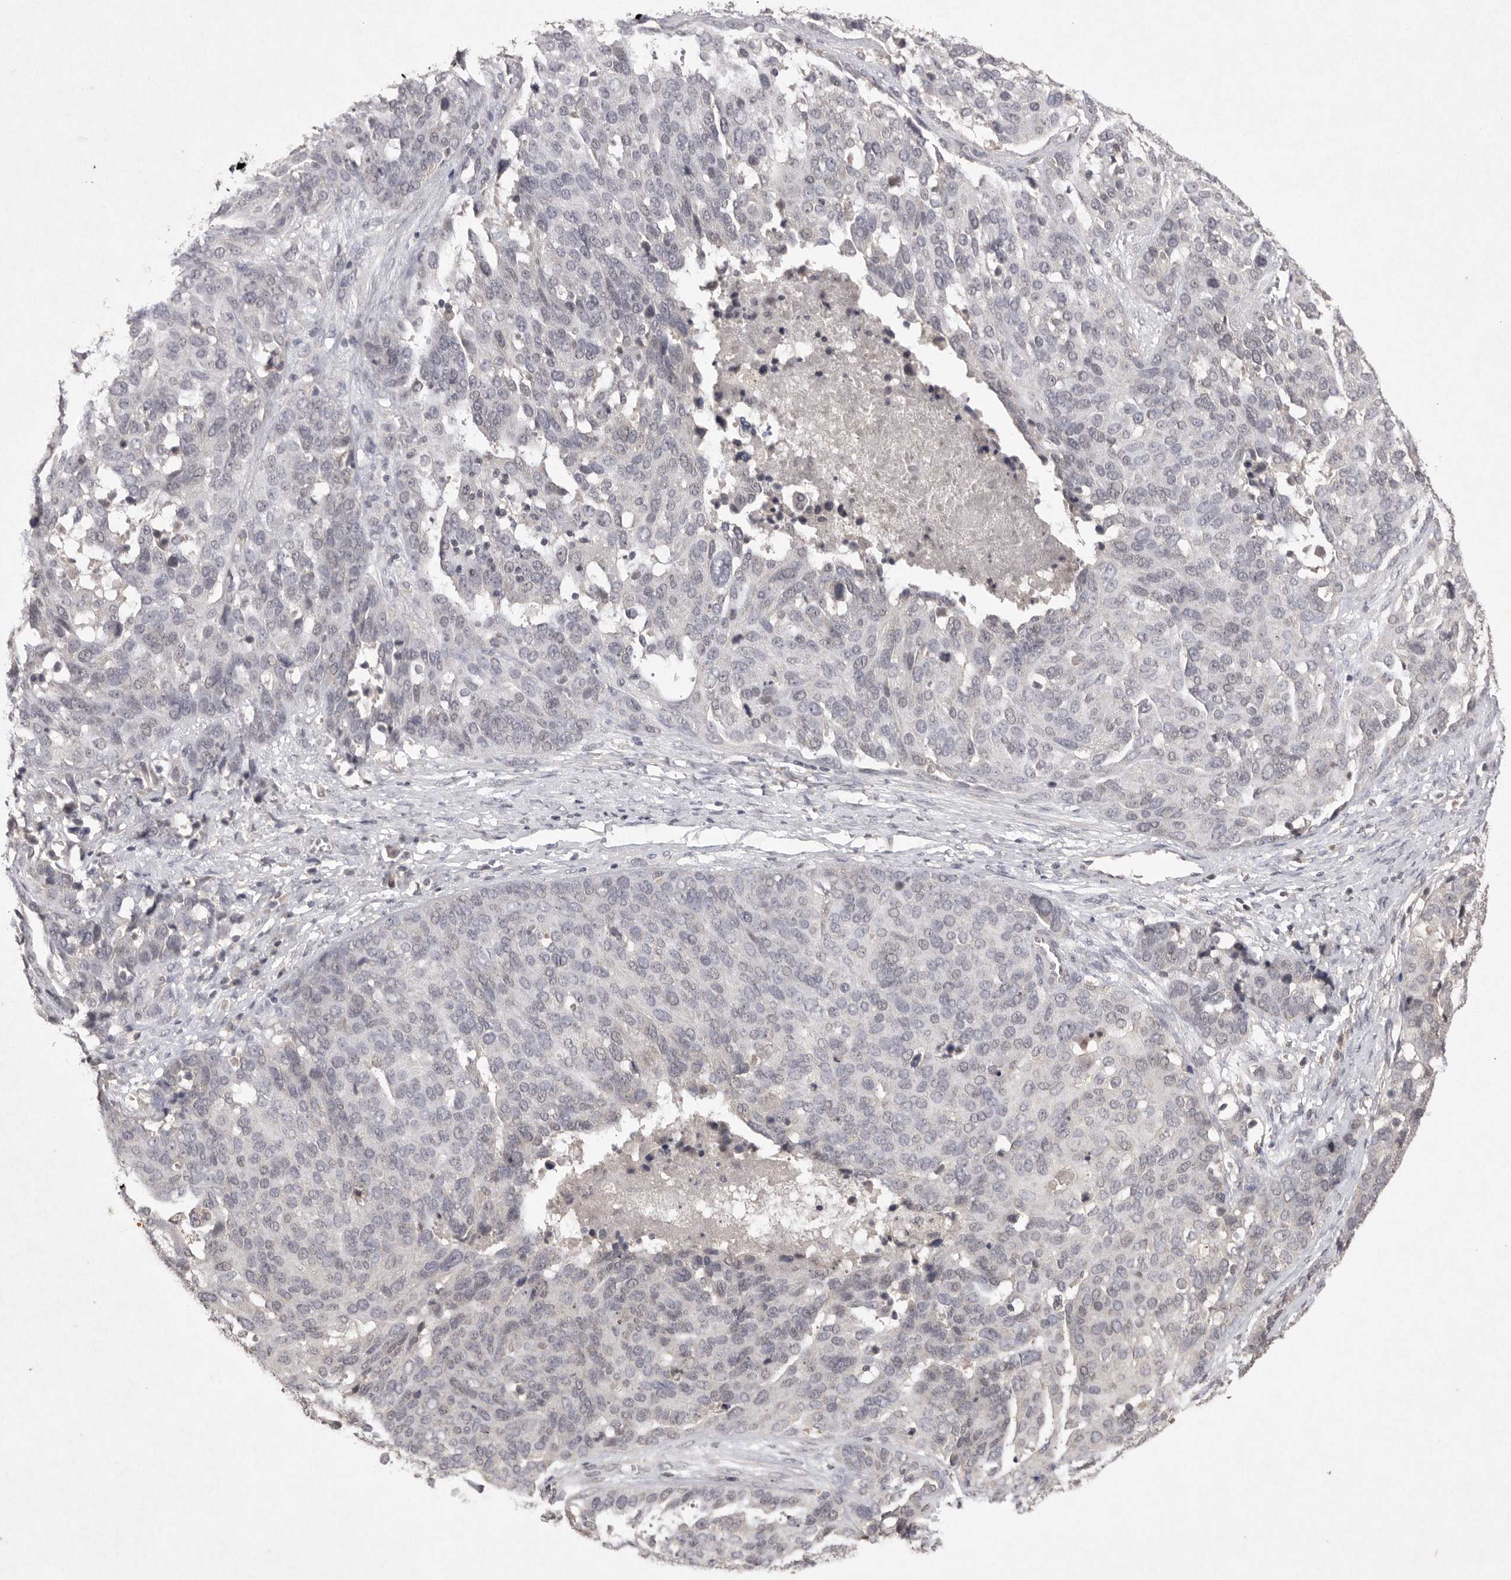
{"staining": {"intensity": "negative", "quantity": "none", "location": "none"}, "tissue": "ovarian cancer", "cell_type": "Tumor cells", "image_type": "cancer", "snomed": [{"axis": "morphology", "description": "Cystadenocarcinoma, serous, NOS"}, {"axis": "topography", "description": "Ovary"}], "caption": "A photomicrograph of human serous cystadenocarcinoma (ovarian) is negative for staining in tumor cells.", "gene": "APLNR", "patient": {"sex": "female", "age": 44}}